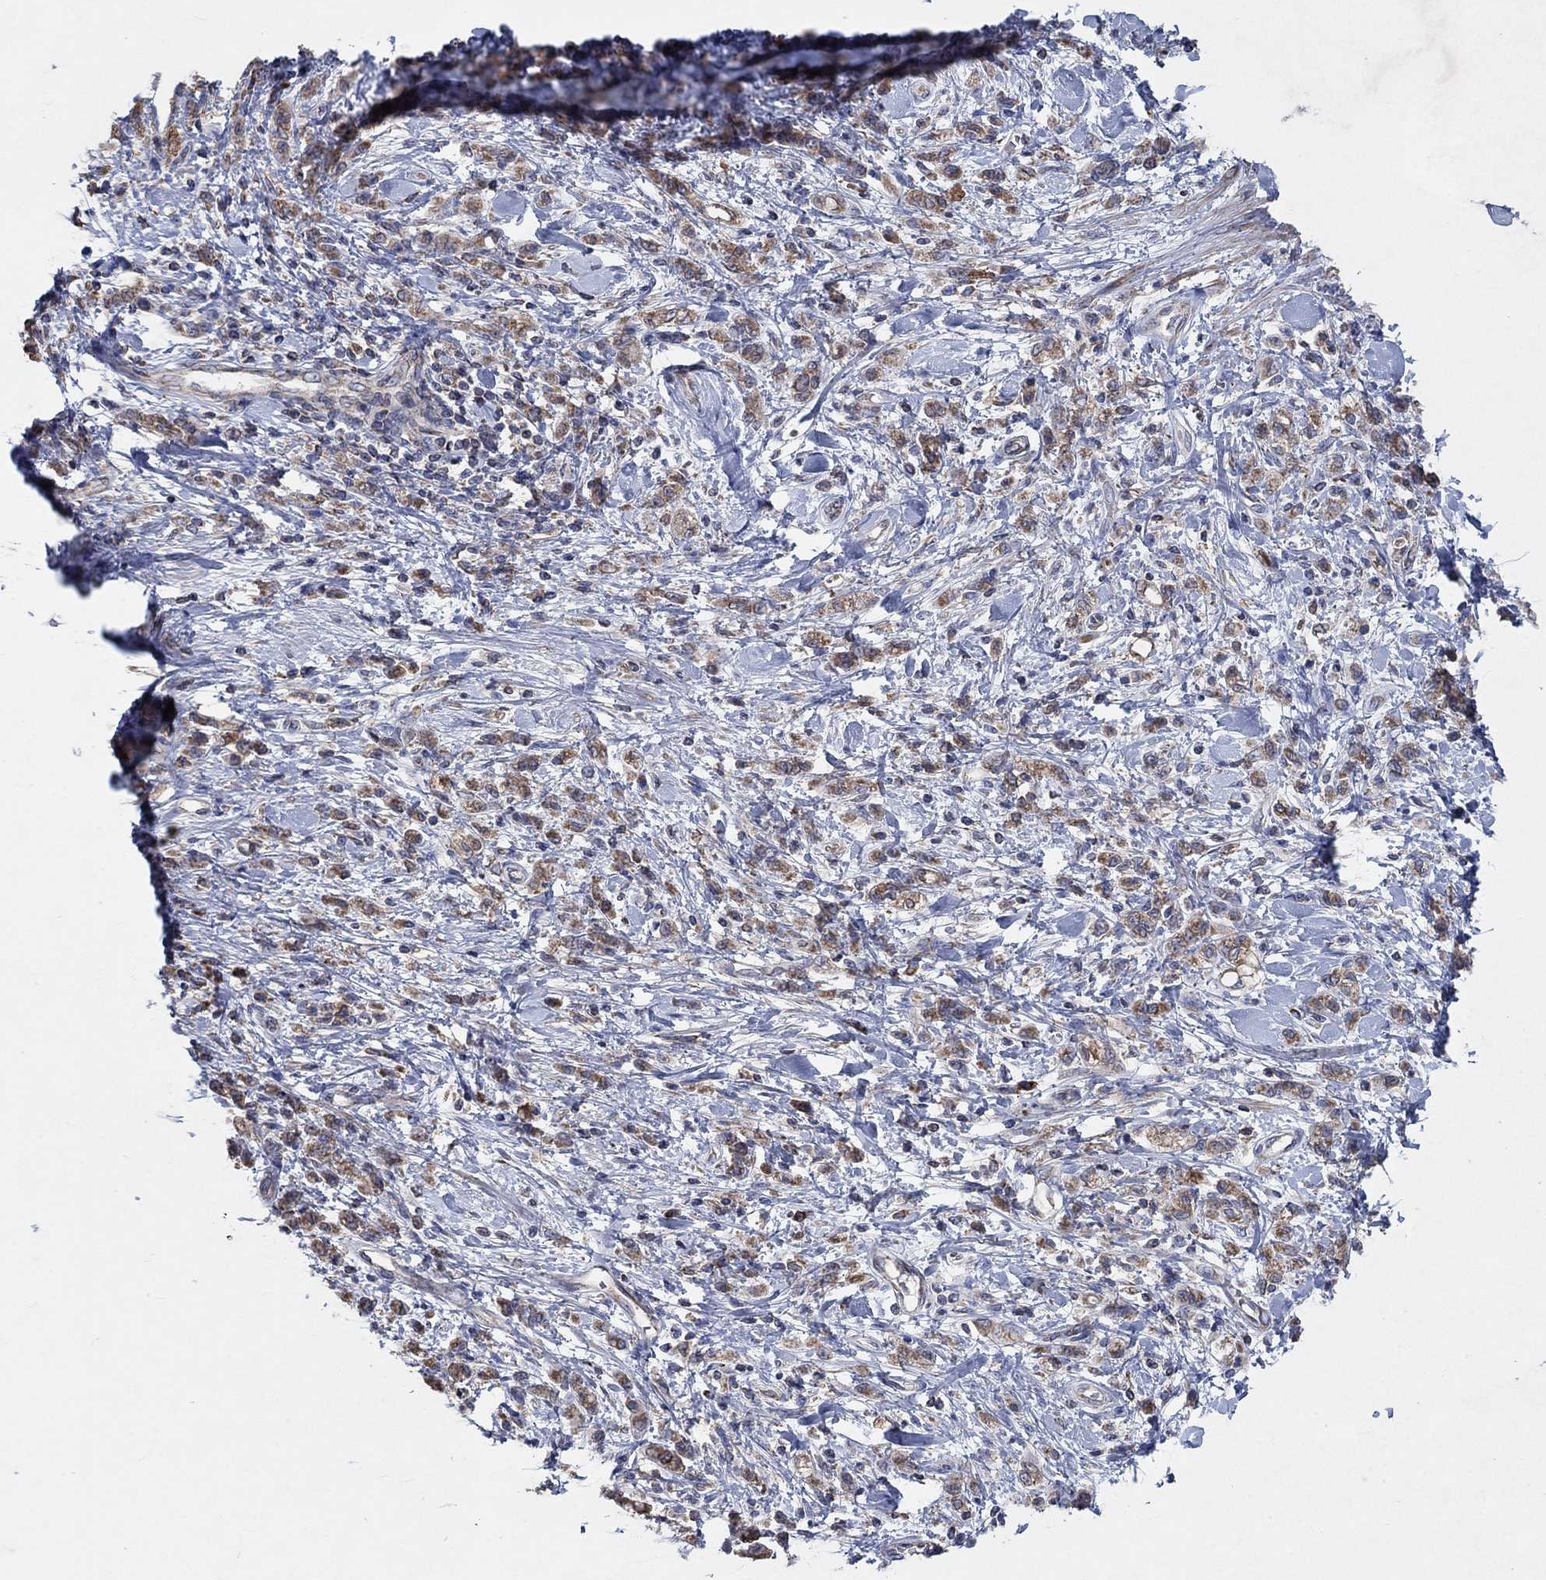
{"staining": {"intensity": "moderate", "quantity": ">75%", "location": "cytoplasmic/membranous"}, "tissue": "stomach cancer", "cell_type": "Tumor cells", "image_type": "cancer", "snomed": [{"axis": "morphology", "description": "Adenocarcinoma, NOS"}, {"axis": "topography", "description": "Stomach"}], "caption": "Stomach cancer tissue reveals moderate cytoplasmic/membranous positivity in about >75% of tumor cells (DAB (3,3'-diaminobenzidine) IHC with brightfield microscopy, high magnification).", "gene": "NCEH1", "patient": {"sex": "male", "age": 77}}